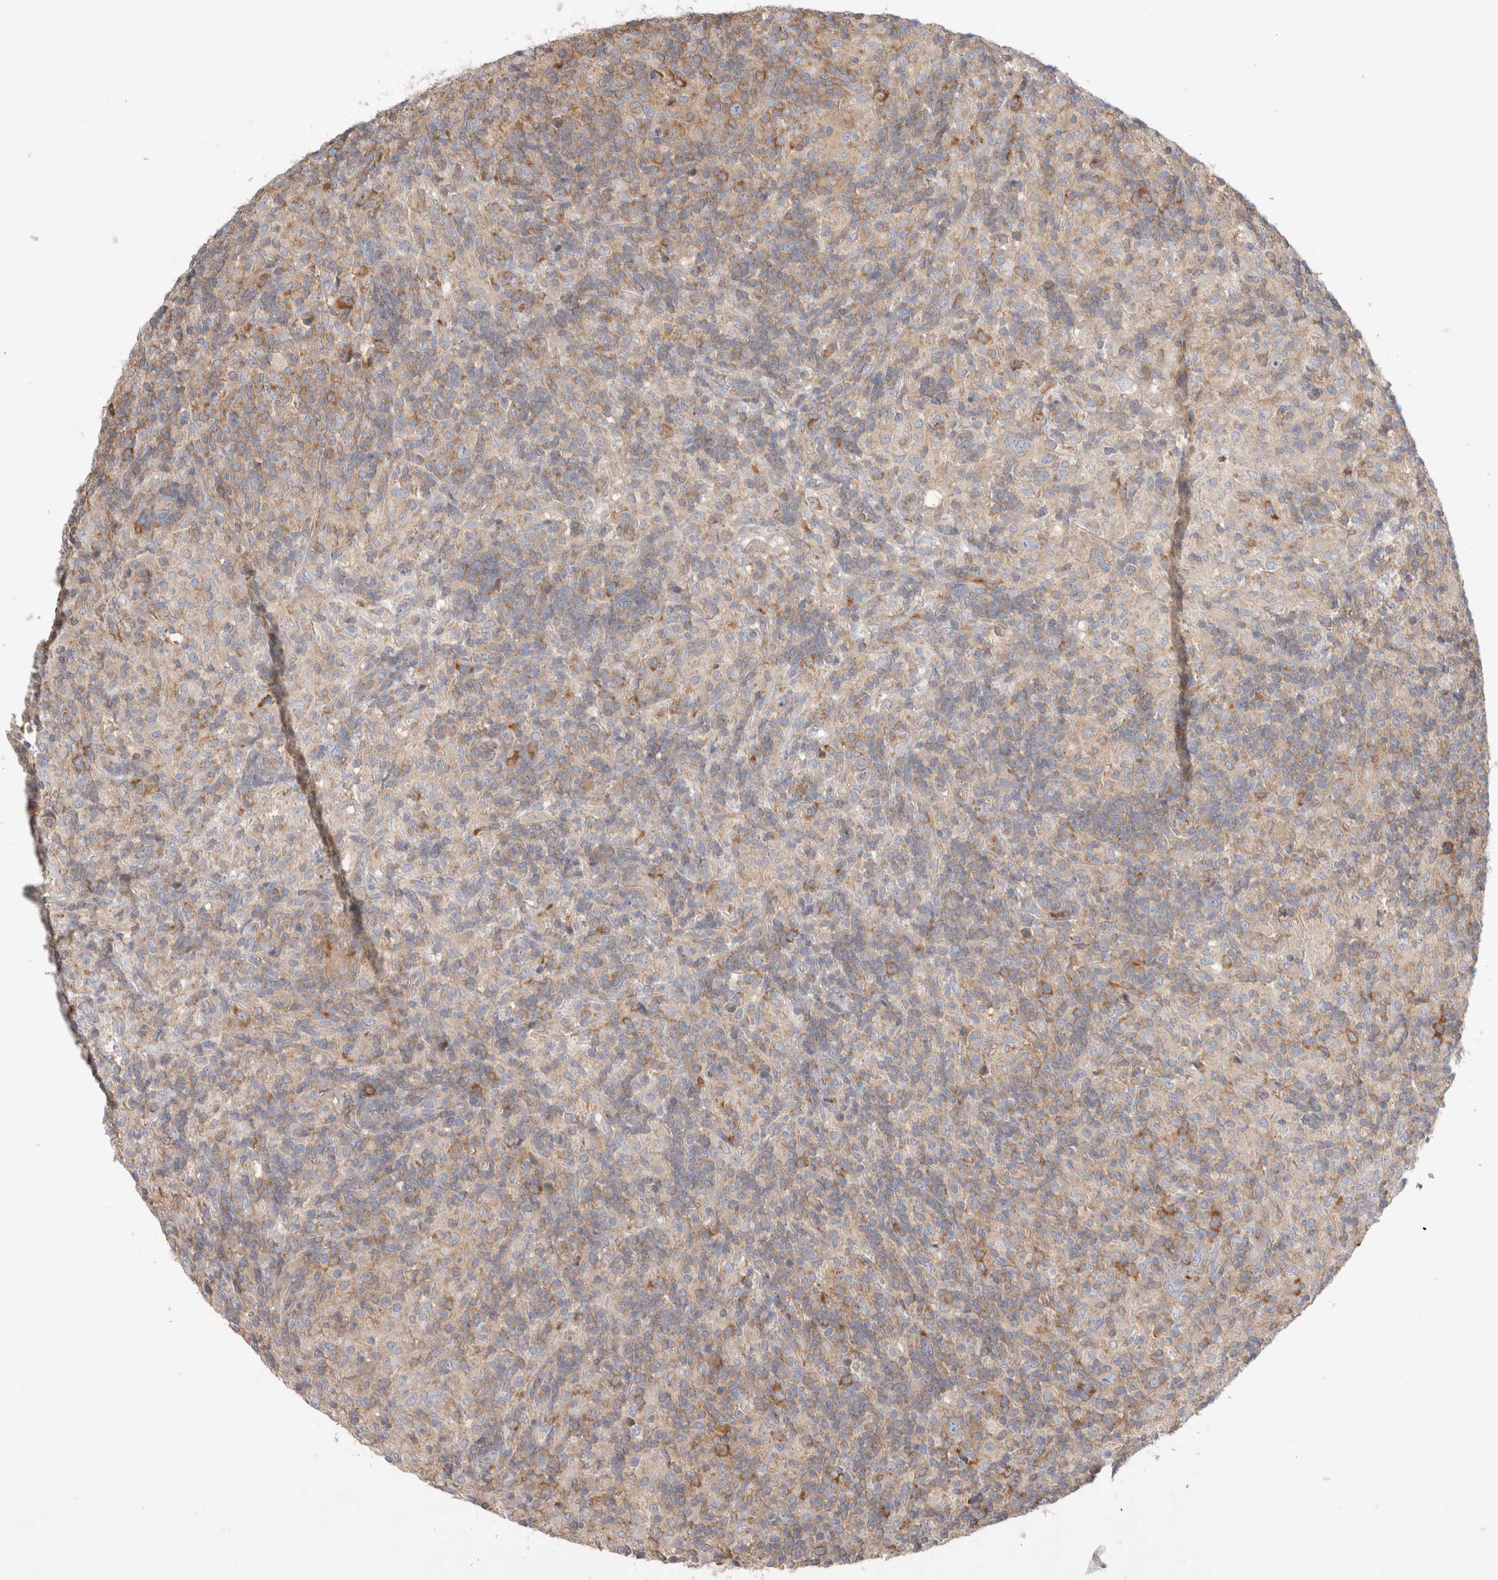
{"staining": {"intensity": "moderate", "quantity": "25%-75%", "location": "cytoplasmic/membranous"}, "tissue": "lymphoma", "cell_type": "Tumor cells", "image_type": "cancer", "snomed": [{"axis": "morphology", "description": "Hodgkin's disease, NOS"}, {"axis": "topography", "description": "Lymph node"}], "caption": "A medium amount of moderate cytoplasmic/membranous staining is identified in about 25%-75% of tumor cells in lymphoma tissue.", "gene": "ZNF23", "patient": {"sex": "male", "age": 70}}